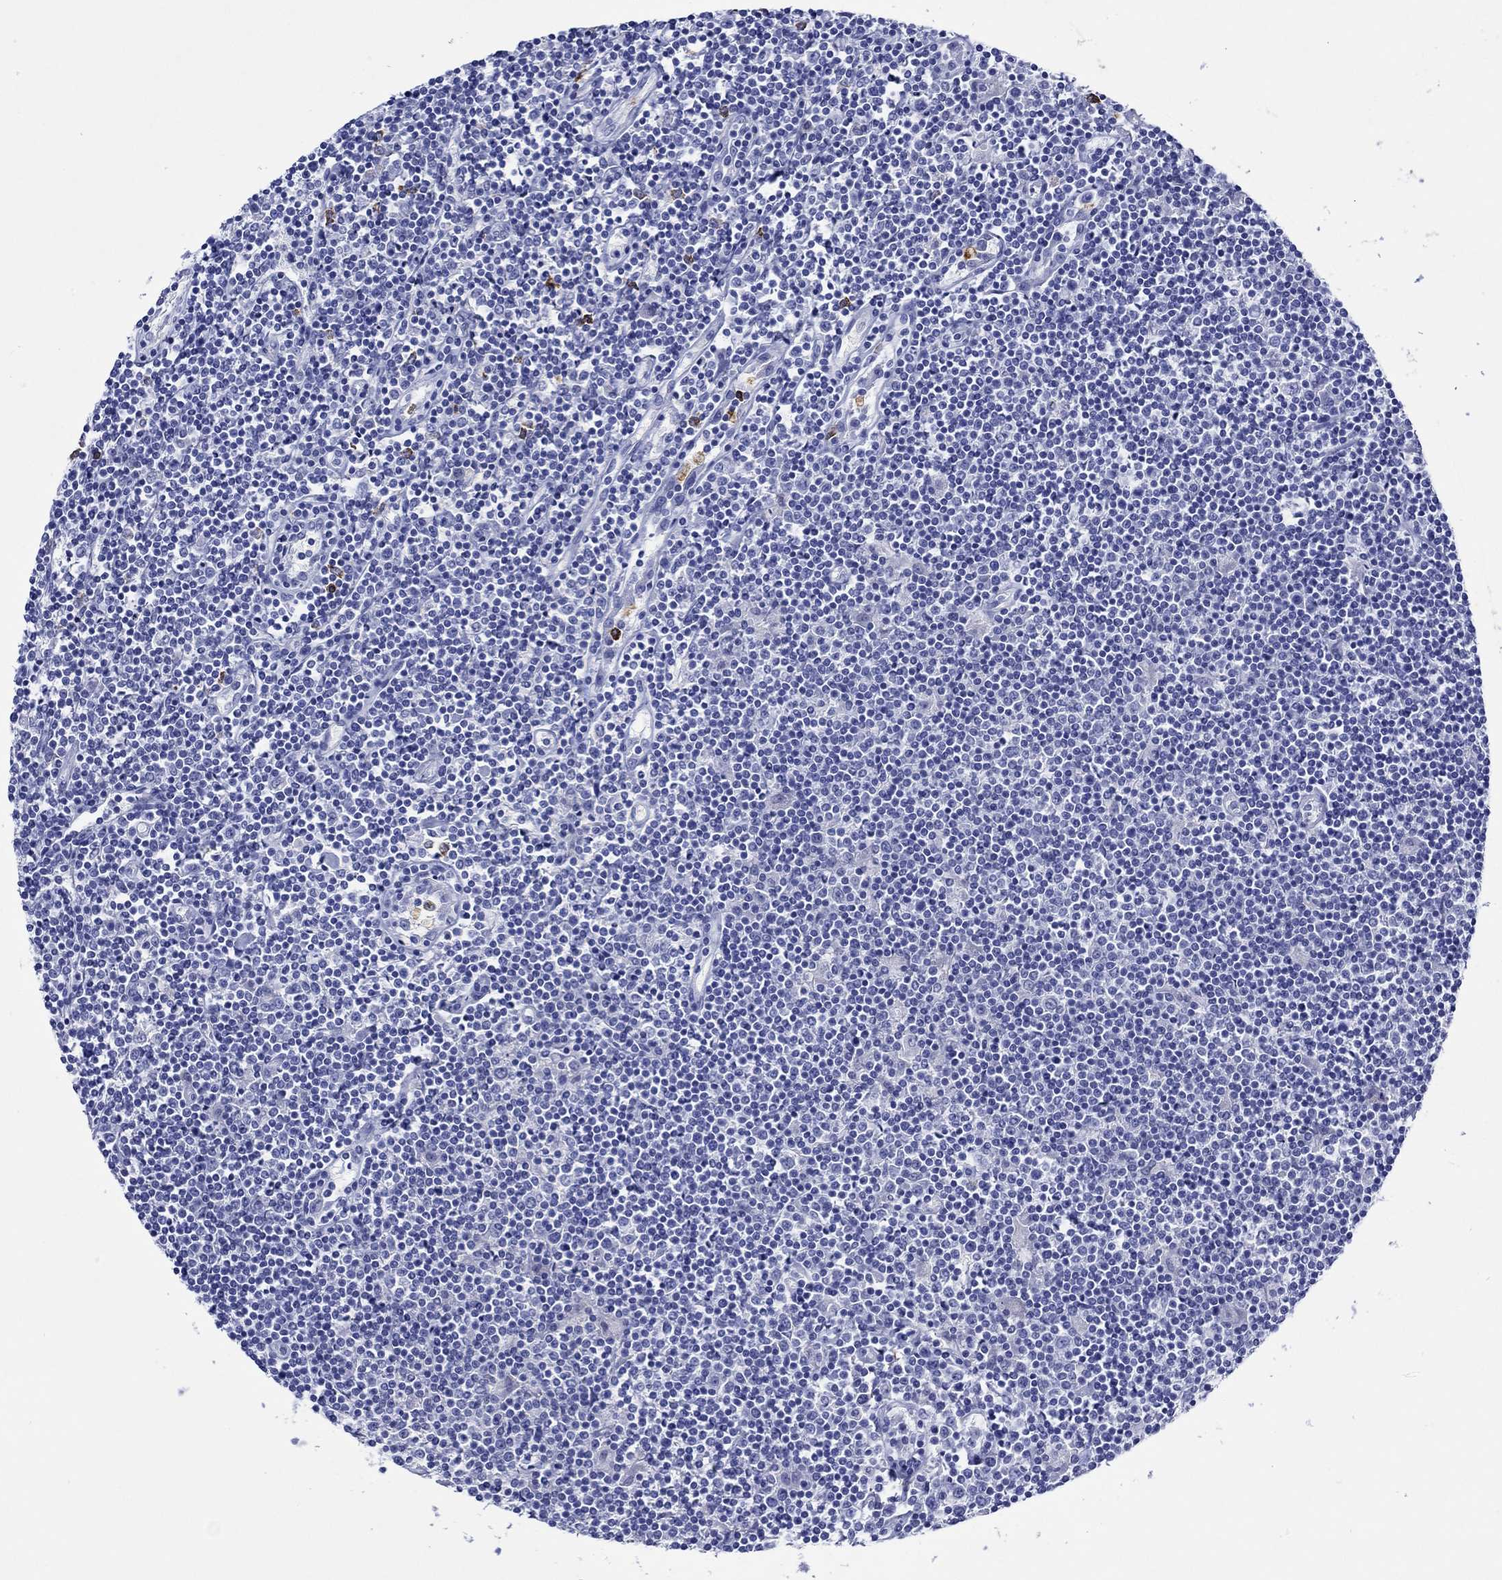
{"staining": {"intensity": "negative", "quantity": "none", "location": "none"}, "tissue": "lymphoma", "cell_type": "Tumor cells", "image_type": "cancer", "snomed": [{"axis": "morphology", "description": "Hodgkin's disease, NOS"}, {"axis": "topography", "description": "Lymph node"}], "caption": "High magnification brightfield microscopy of lymphoma stained with DAB (brown) and counterstained with hematoxylin (blue): tumor cells show no significant staining.", "gene": "EPX", "patient": {"sex": "male", "age": 40}}